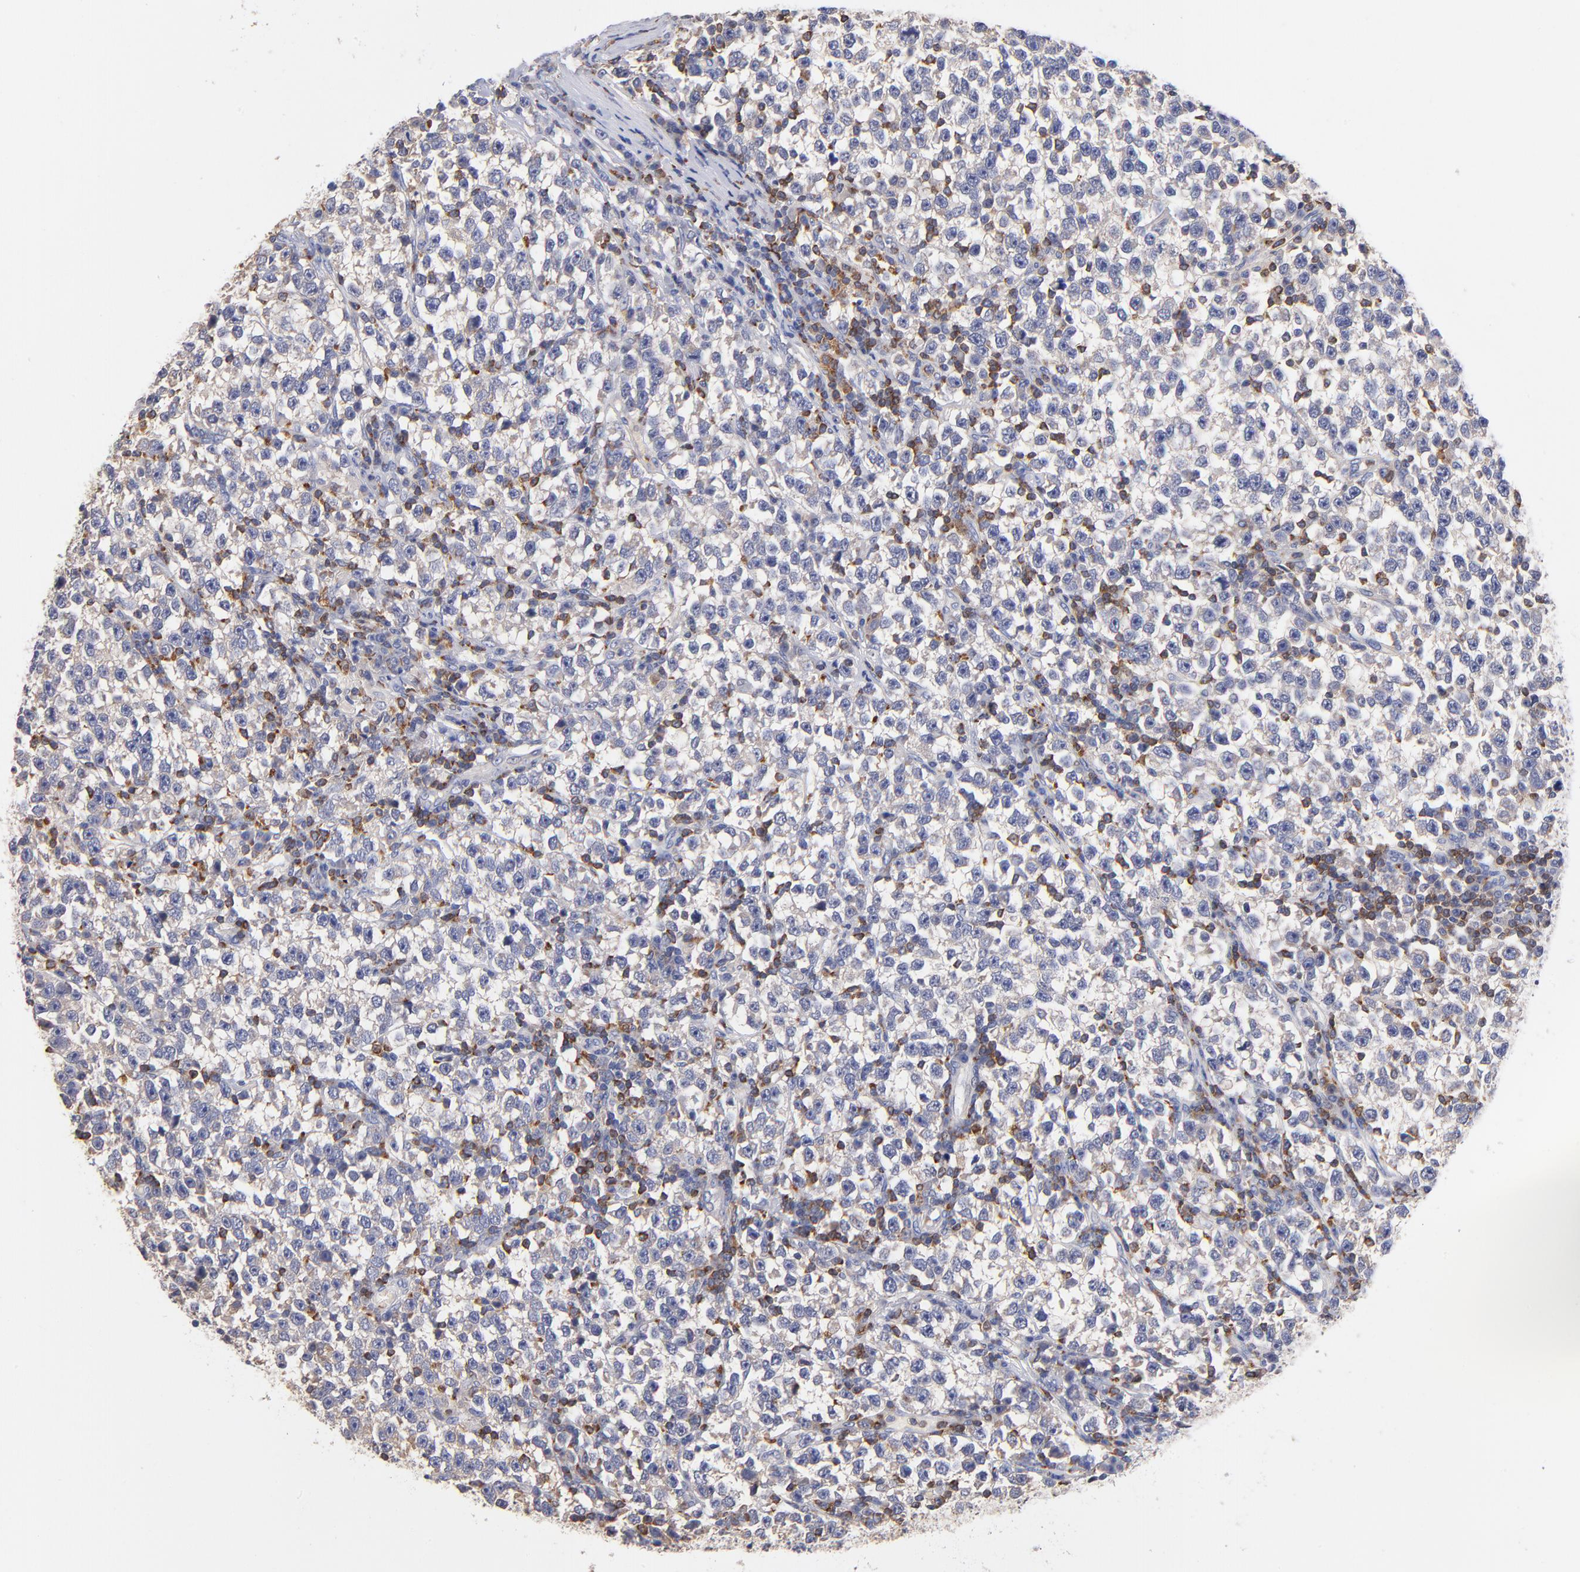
{"staining": {"intensity": "negative", "quantity": "none", "location": "none"}, "tissue": "testis cancer", "cell_type": "Tumor cells", "image_type": "cancer", "snomed": [{"axis": "morphology", "description": "Seminoma, NOS"}, {"axis": "topography", "description": "Testis"}], "caption": "The IHC image has no significant positivity in tumor cells of testis seminoma tissue.", "gene": "KREMEN2", "patient": {"sex": "male", "age": 43}}